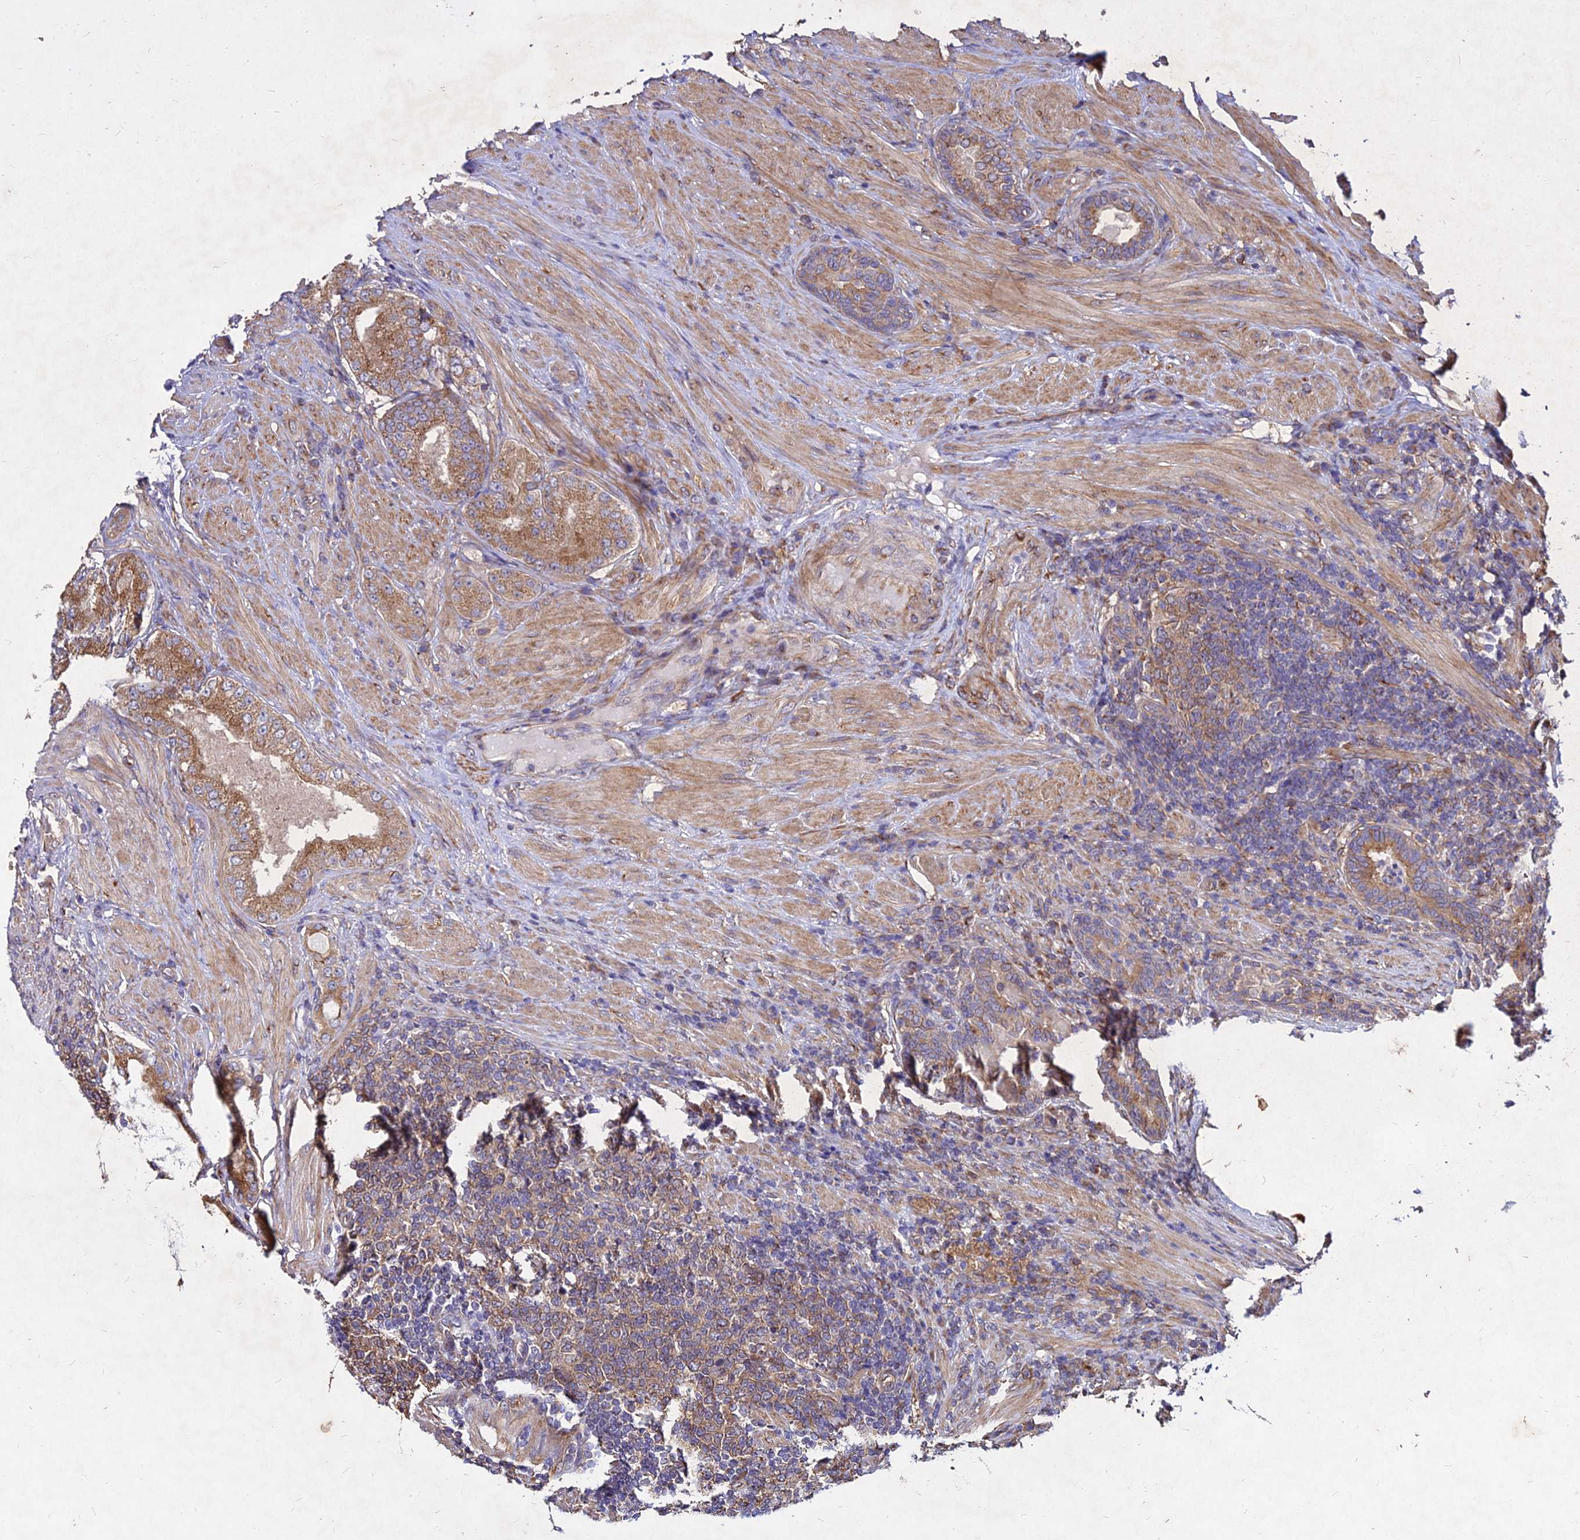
{"staining": {"intensity": "moderate", "quantity": "25%-75%", "location": "cytoplasmic/membranous"}, "tissue": "prostate cancer", "cell_type": "Tumor cells", "image_type": "cancer", "snomed": [{"axis": "morphology", "description": "Adenocarcinoma, Low grade"}, {"axis": "topography", "description": "Prostate"}], "caption": "An image of prostate low-grade adenocarcinoma stained for a protein displays moderate cytoplasmic/membranous brown staining in tumor cells.", "gene": "SKA1", "patient": {"sex": "male", "age": 68}}